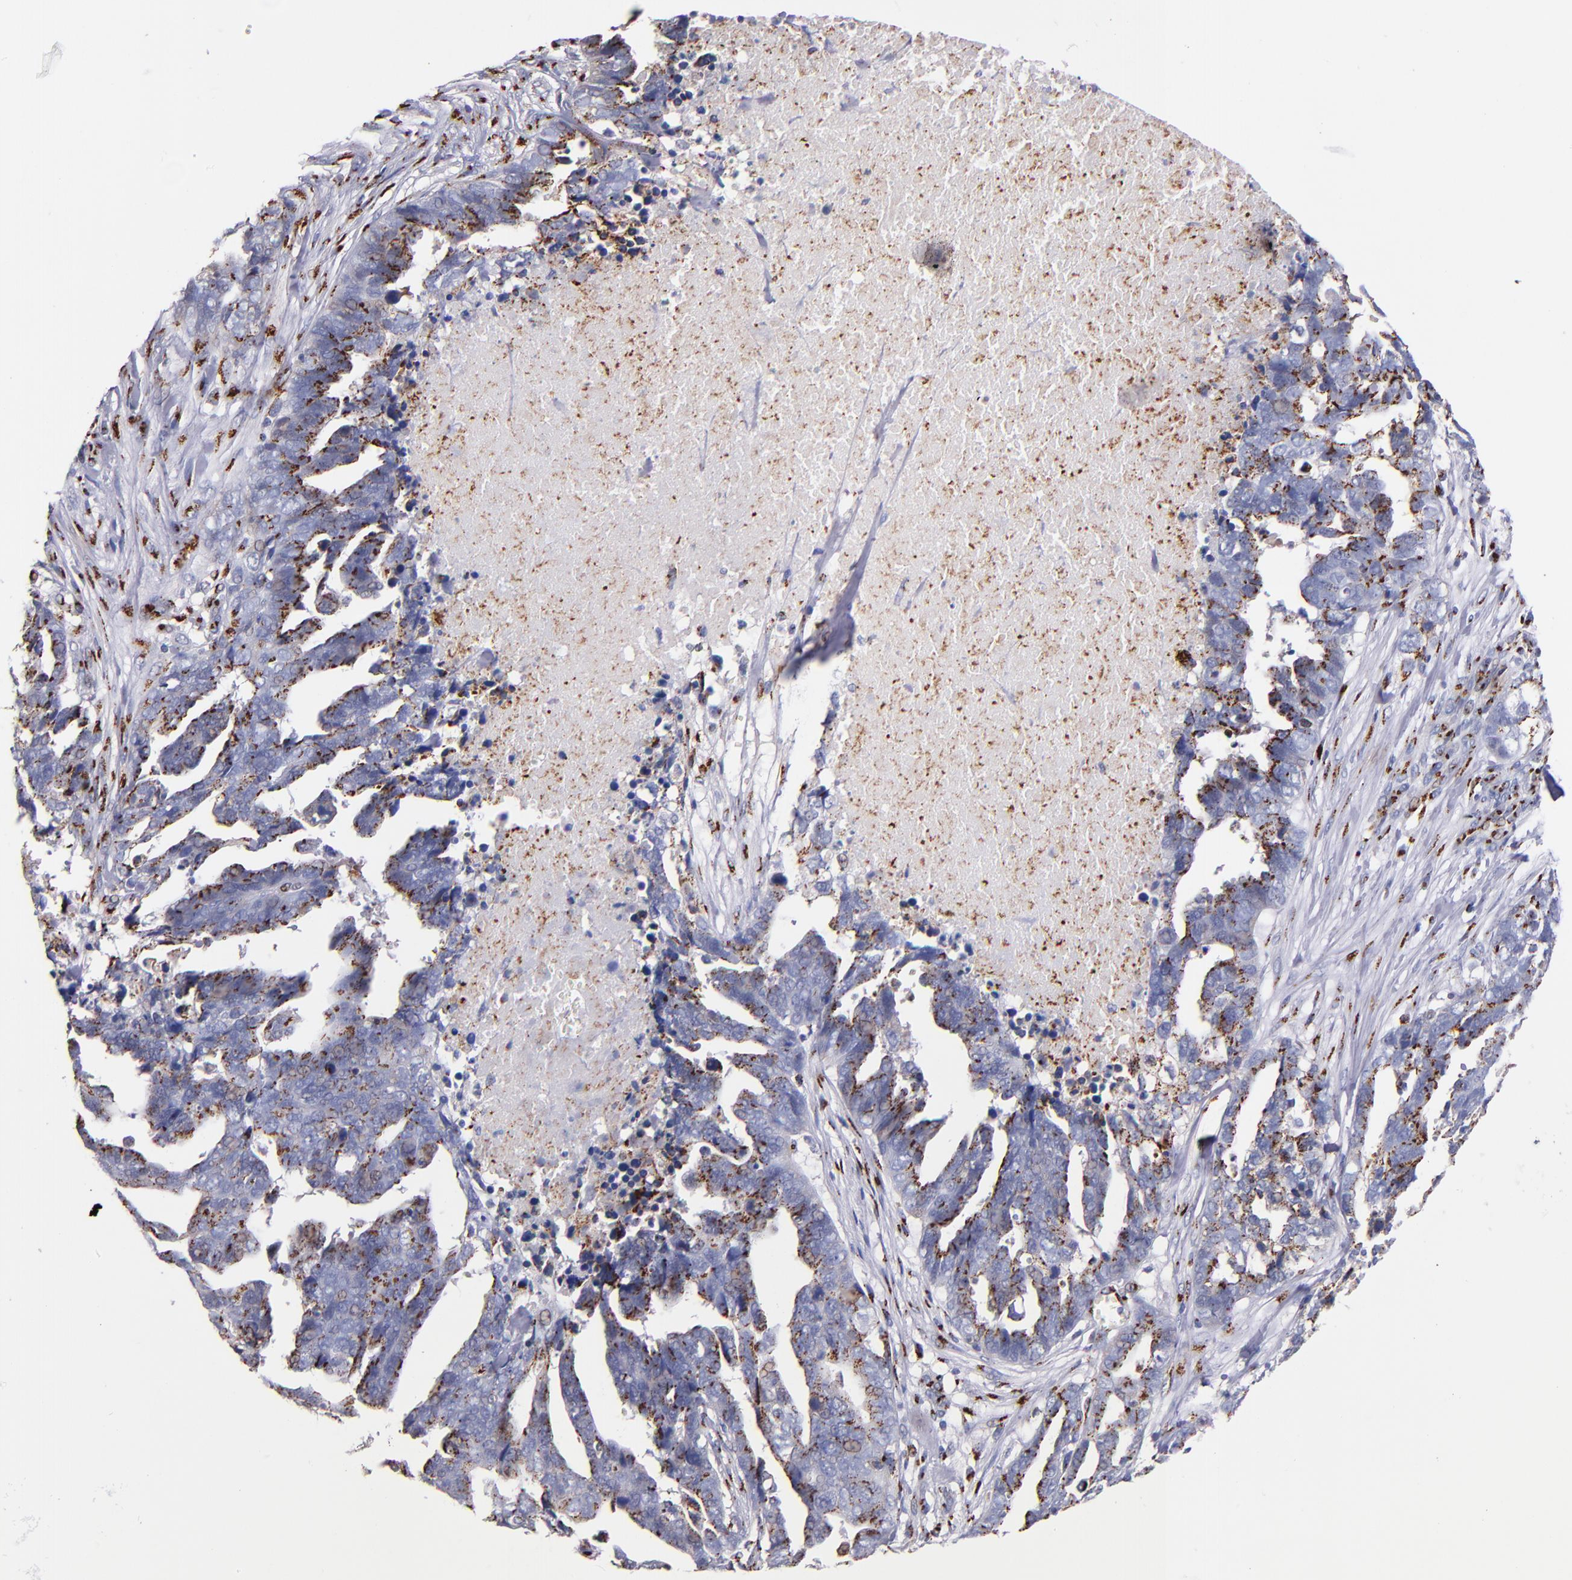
{"staining": {"intensity": "strong", "quantity": "25%-75%", "location": "cytoplasmic/membranous"}, "tissue": "ovarian cancer", "cell_type": "Tumor cells", "image_type": "cancer", "snomed": [{"axis": "morphology", "description": "Normal tissue, NOS"}, {"axis": "morphology", "description": "Cystadenocarcinoma, serous, NOS"}, {"axis": "topography", "description": "Fallopian tube"}, {"axis": "topography", "description": "Ovary"}], "caption": "A brown stain highlights strong cytoplasmic/membranous expression of a protein in human ovarian cancer (serous cystadenocarcinoma) tumor cells.", "gene": "GOLIM4", "patient": {"sex": "female", "age": 56}}